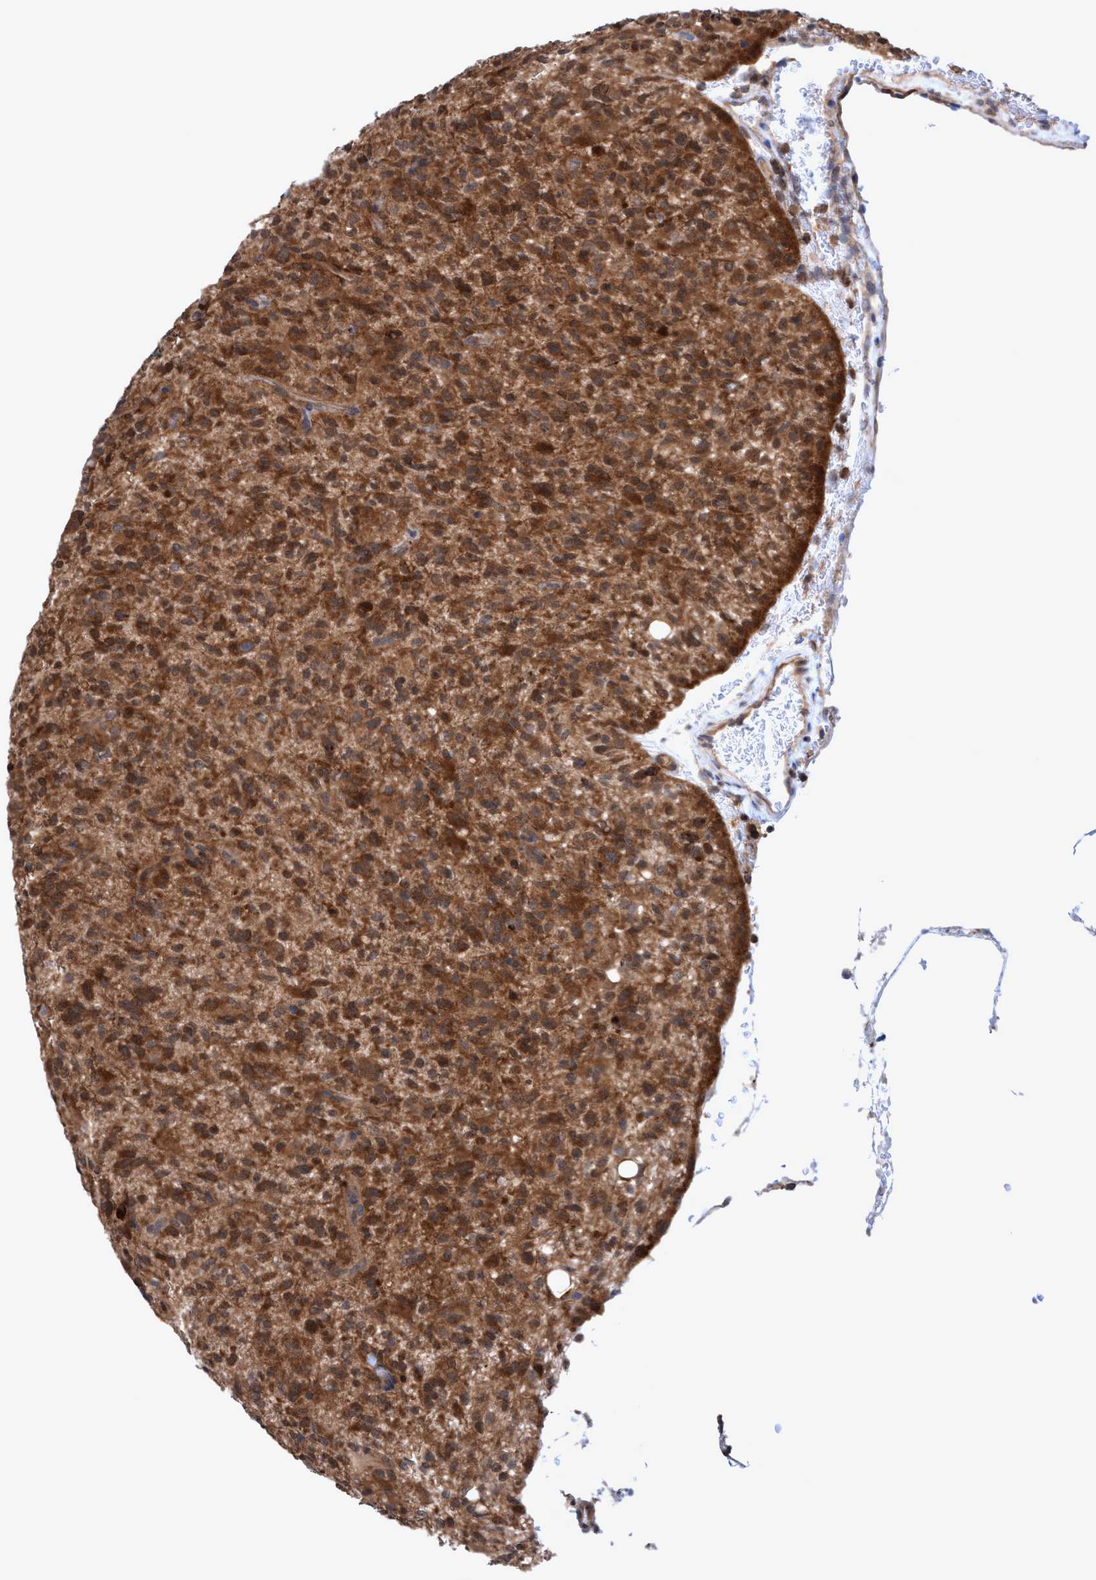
{"staining": {"intensity": "strong", "quantity": ">75%", "location": "cytoplasmic/membranous"}, "tissue": "glioma", "cell_type": "Tumor cells", "image_type": "cancer", "snomed": [{"axis": "morphology", "description": "Glioma, malignant, High grade"}, {"axis": "topography", "description": "Brain"}], "caption": "Strong cytoplasmic/membranous expression for a protein is seen in approximately >75% of tumor cells of glioma using IHC.", "gene": "GLOD4", "patient": {"sex": "male", "age": 71}}